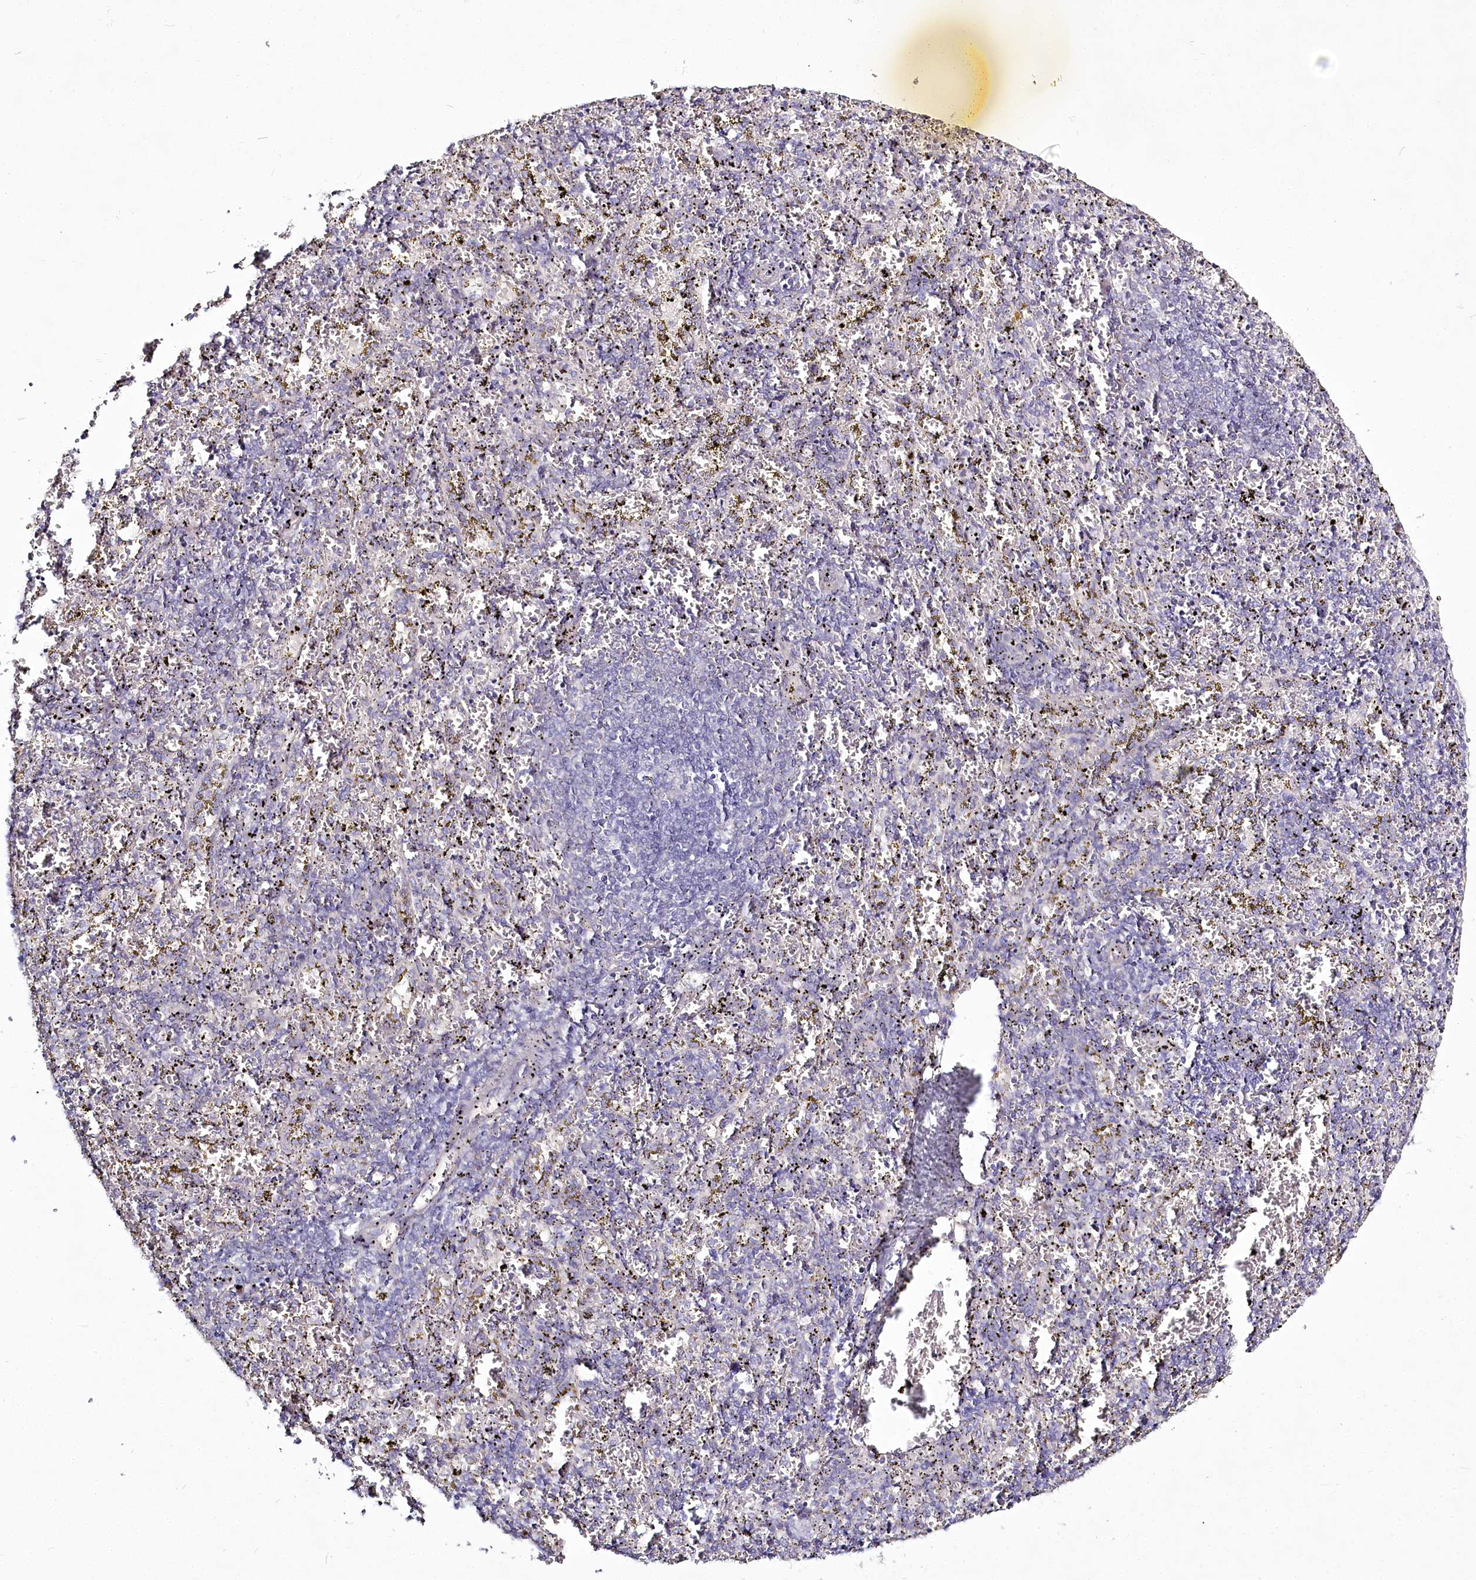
{"staining": {"intensity": "negative", "quantity": "none", "location": "none"}, "tissue": "spleen", "cell_type": "Cells in red pulp", "image_type": "normal", "snomed": [{"axis": "morphology", "description": "Normal tissue, NOS"}, {"axis": "topography", "description": "Spleen"}], "caption": "Immunohistochemical staining of benign human spleen displays no significant staining in cells in red pulp. (DAB immunohistochemistry visualized using brightfield microscopy, high magnification).", "gene": "SPINK13", "patient": {"sex": "male", "age": 11}}